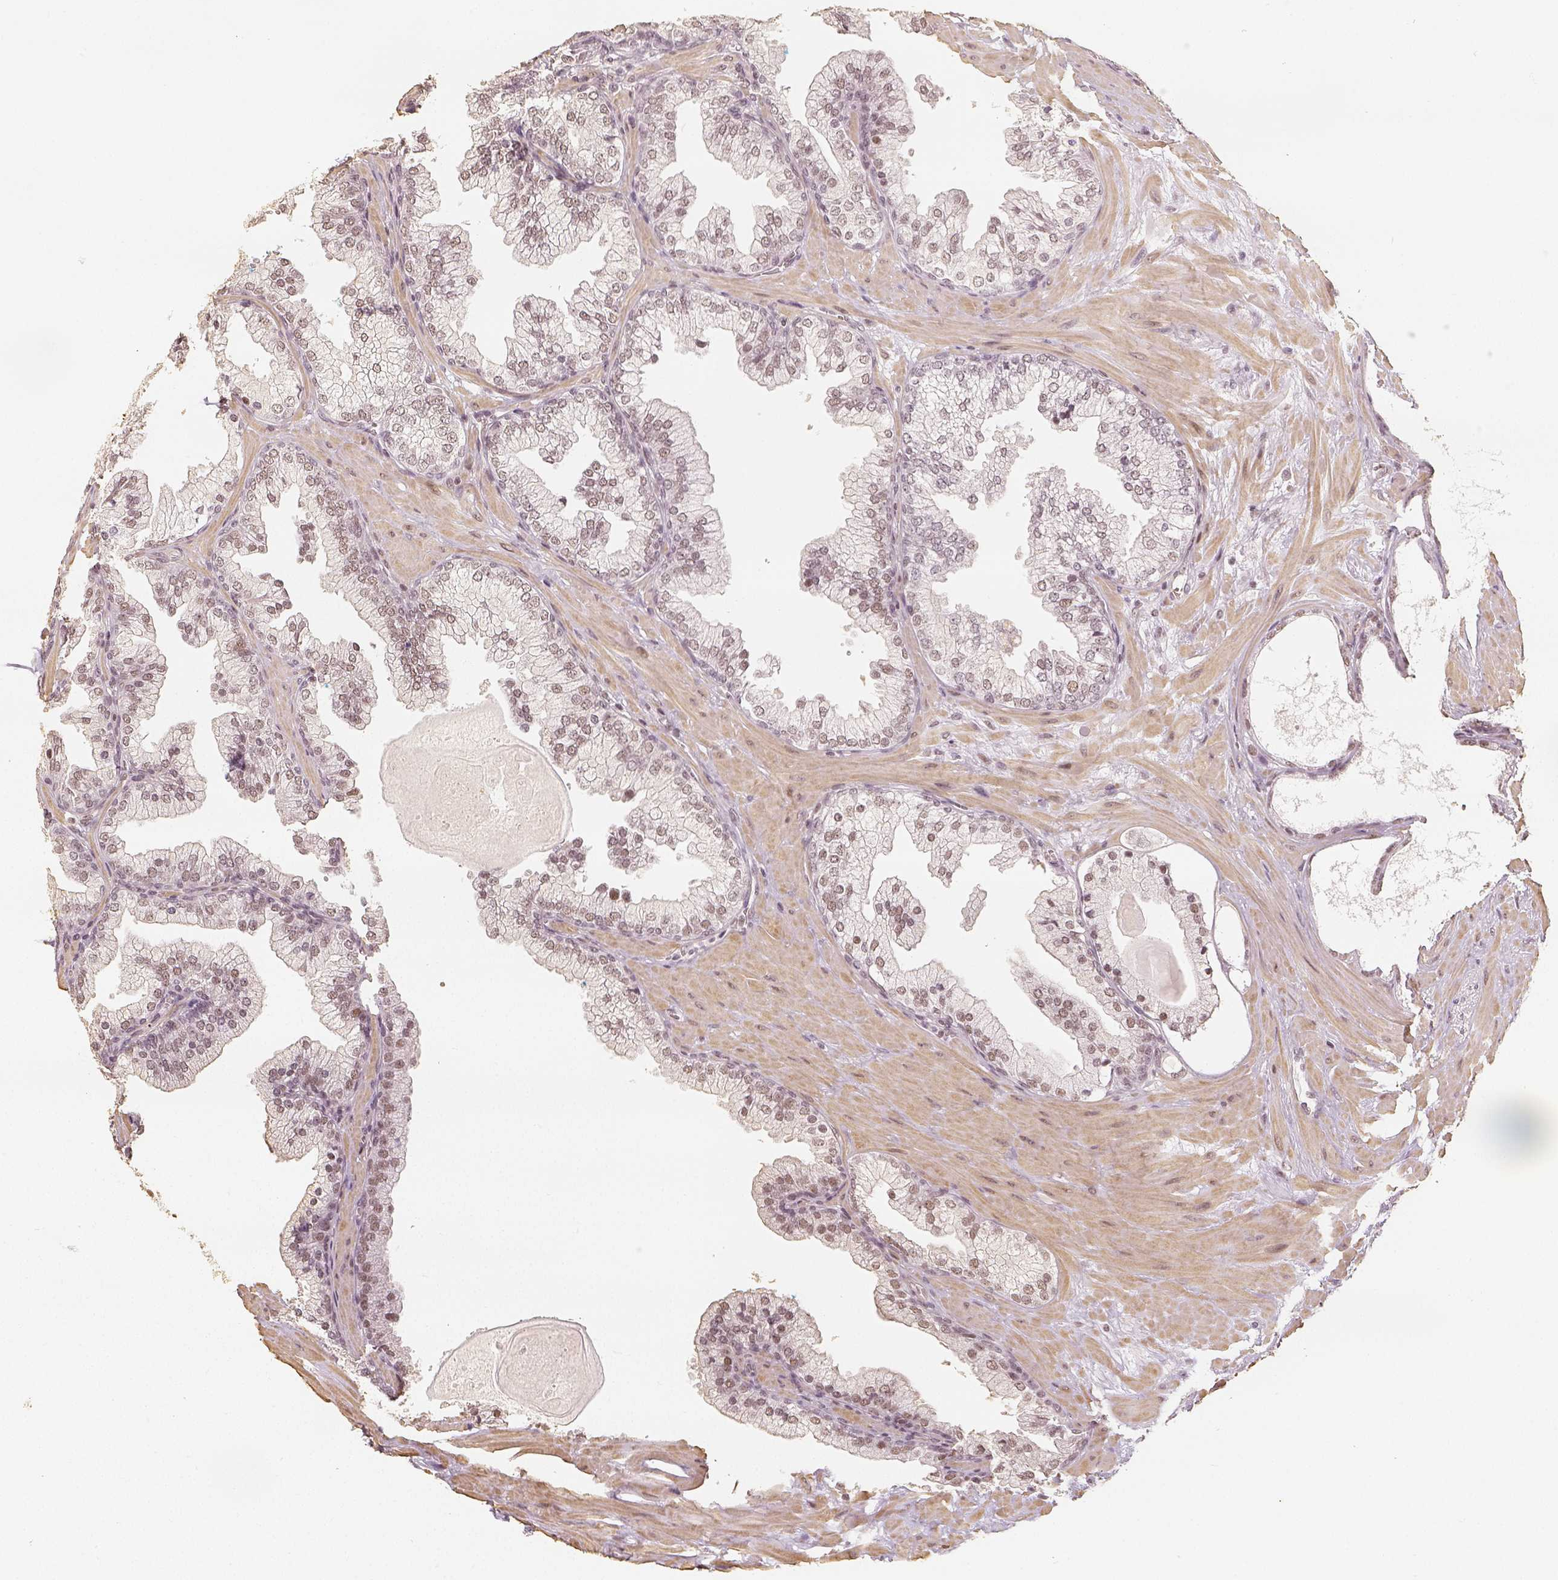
{"staining": {"intensity": "moderate", "quantity": ">75%", "location": "nuclear"}, "tissue": "prostate", "cell_type": "Glandular cells", "image_type": "normal", "snomed": [{"axis": "morphology", "description": "Normal tissue, NOS"}, {"axis": "topography", "description": "Prostate"}, {"axis": "topography", "description": "Peripheral nerve tissue"}], "caption": "Immunohistochemistry image of normal prostate: prostate stained using immunohistochemistry exhibits medium levels of moderate protein expression localized specifically in the nuclear of glandular cells, appearing as a nuclear brown color.", "gene": "HDAC1", "patient": {"sex": "male", "age": 61}}